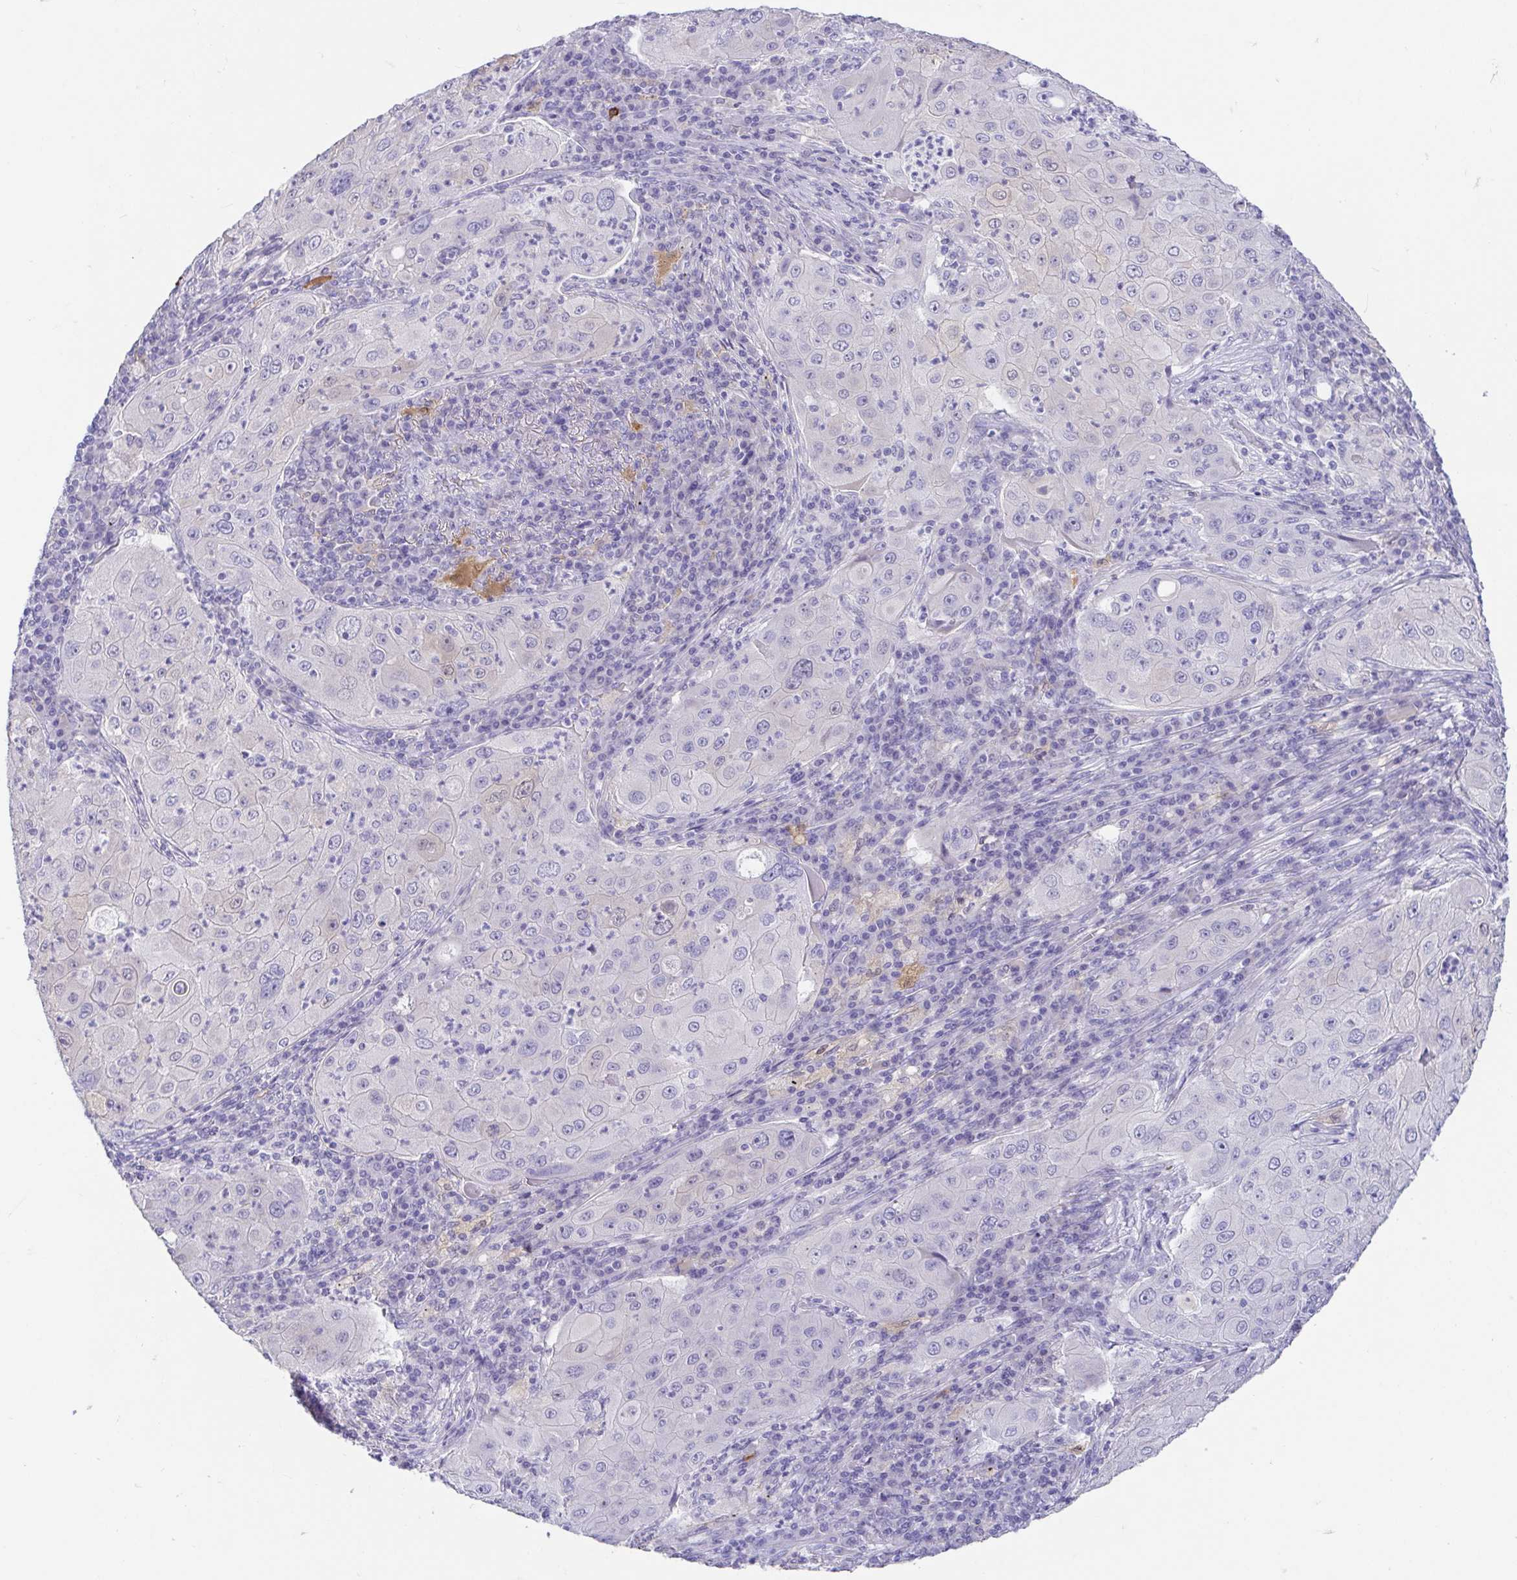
{"staining": {"intensity": "negative", "quantity": "none", "location": "none"}, "tissue": "lung cancer", "cell_type": "Tumor cells", "image_type": "cancer", "snomed": [{"axis": "morphology", "description": "Squamous cell carcinoma, NOS"}, {"axis": "topography", "description": "Lung"}], "caption": "Human lung cancer stained for a protein using immunohistochemistry (IHC) displays no expression in tumor cells.", "gene": "FABP3", "patient": {"sex": "female", "age": 59}}